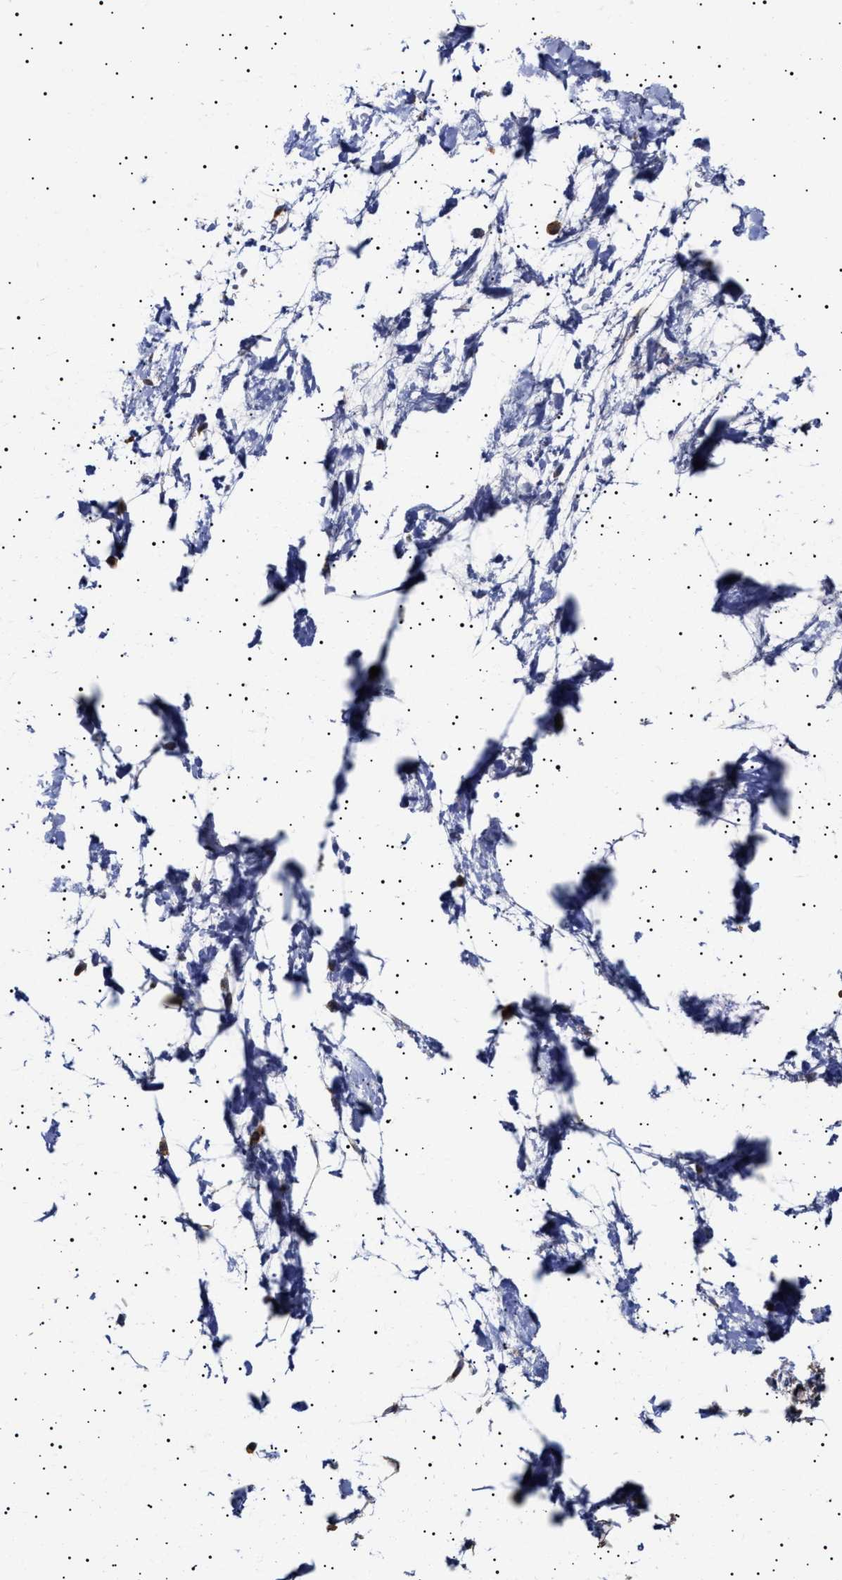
{"staining": {"intensity": "negative", "quantity": "none", "location": "none"}, "tissue": "adipose tissue", "cell_type": "Adipocytes", "image_type": "normal", "snomed": [{"axis": "morphology", "description": "Normal tissue, NOS"}, {"axis": "topography", "description": "Soft tissue"}], "caption": "Immunohistochemistry histopathology image of unremarkable human adipose tissue stained for a protein (brown), which reveals no positivity in adipocytes.", "gene": "MRPL10", "patient": {"sex": "male", "age": 72}}